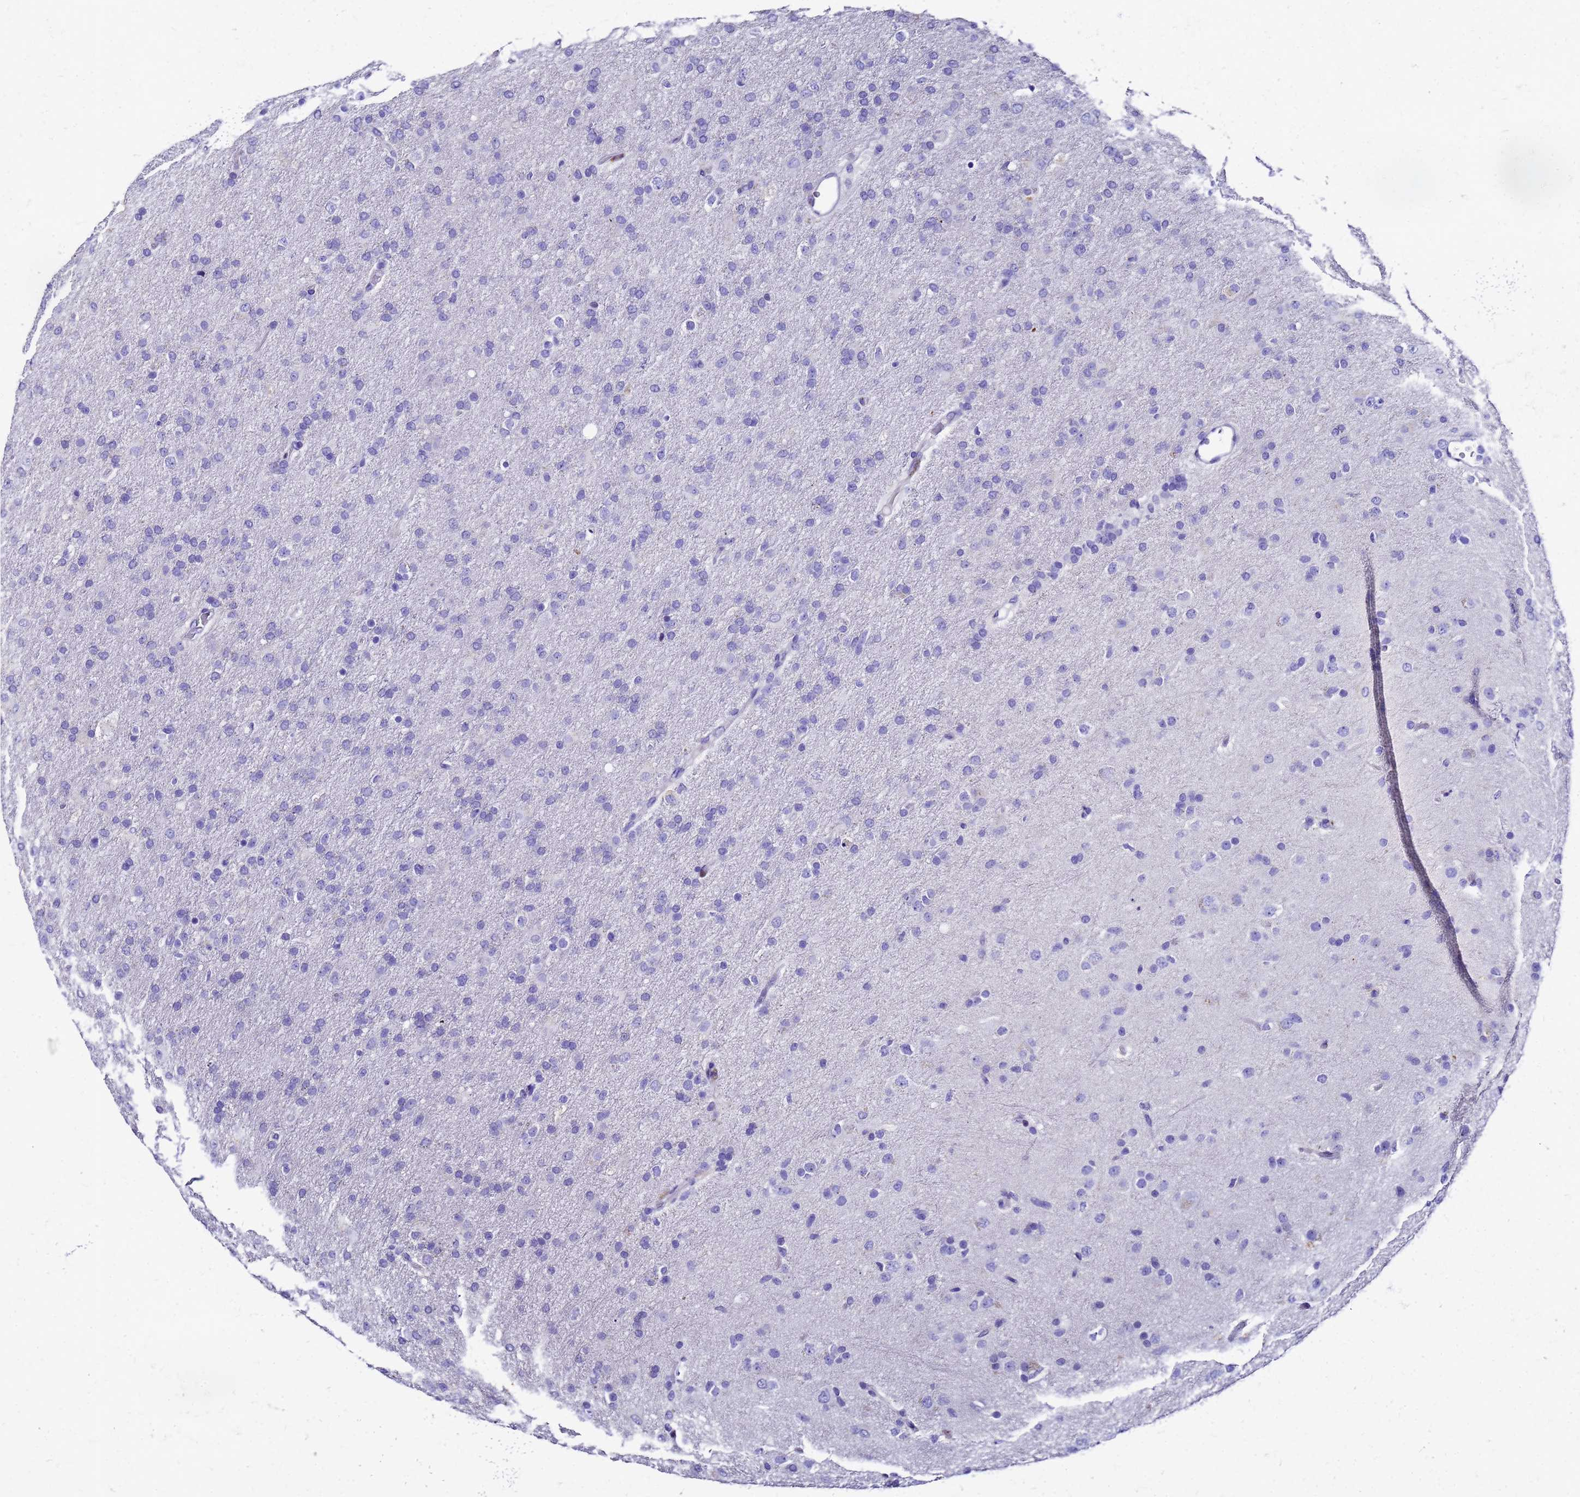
{"staining": {"intensity": "negative", "quantity": "none", "location": "none"}, "tissue": "glioma", "cell_type": "Tumor cells", "image_type": "cancer", "snomed": [{"axis": "morphology", "description": "Glioma, malignant, Low grade"}, {"axis": "topography", "description": "Brain"}], "caption": "This is an IHC image of human glioma. There is no positivity in tumor cells.", "gene": "SMIM21", "patient": {"sex": "male", "age": 65}}